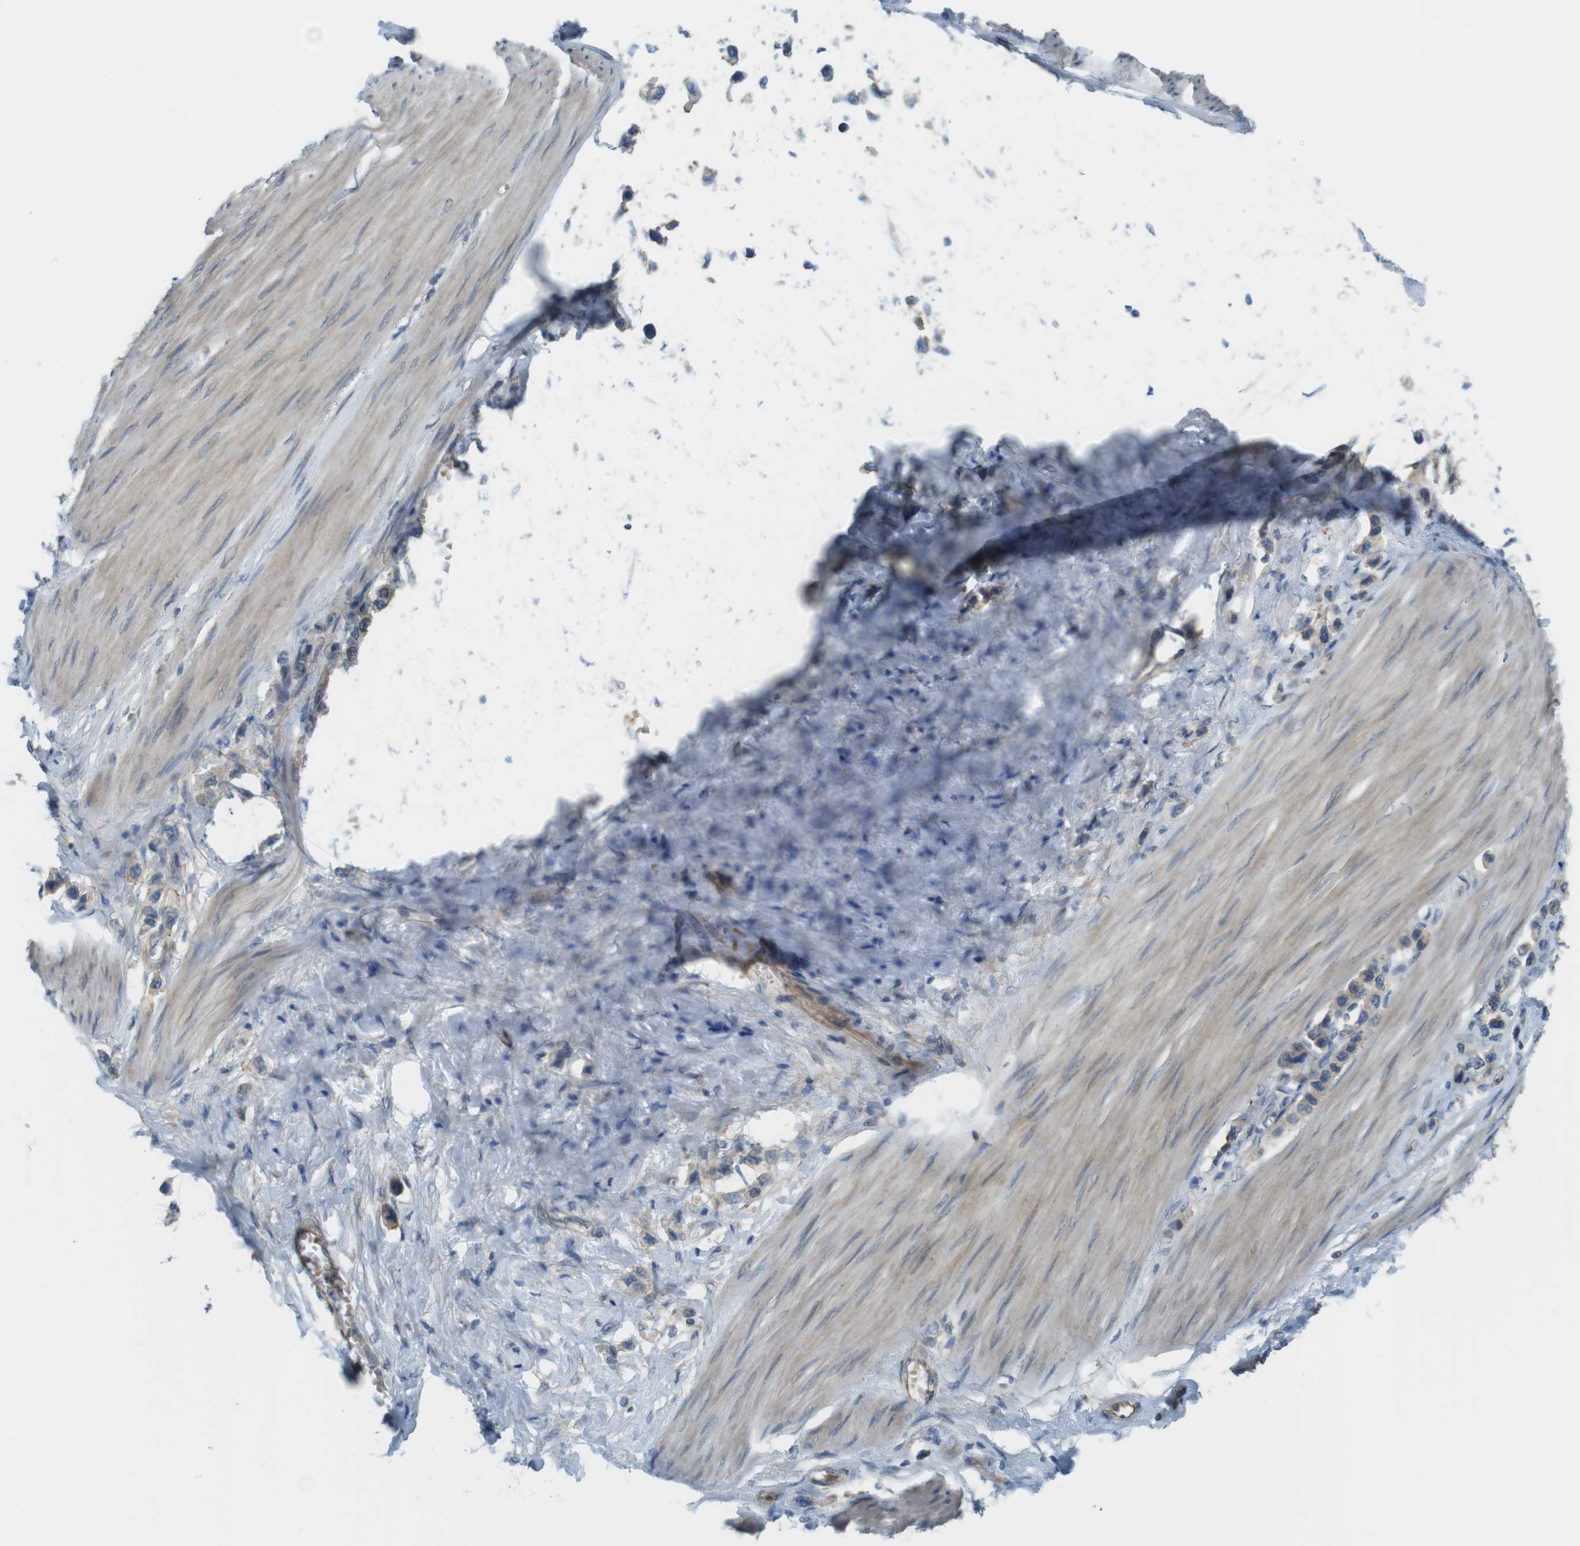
{"staining": {"intensity": "weak", "quantity": "25%-75%", "location": "cytoplasmic/membranous"}, "tissue": "stomach cancer", "cell_type": "Tumor cells", "image_type": "cancer", "snomed": [{"axis": "morphology", "description": "Adenocarcinoma, NOS"}, {"axis": "topography", "description": "Stomach"}], "caption": "Immunohistochemical staining of human stomach cancer (adenocarcinoma) displays low levels of weak cytoplasmic/membranous staining in approximately 25%-75% of tumor cells.", "gene": "ABHD15", "patient": {"sex": "female", "age": 65}}